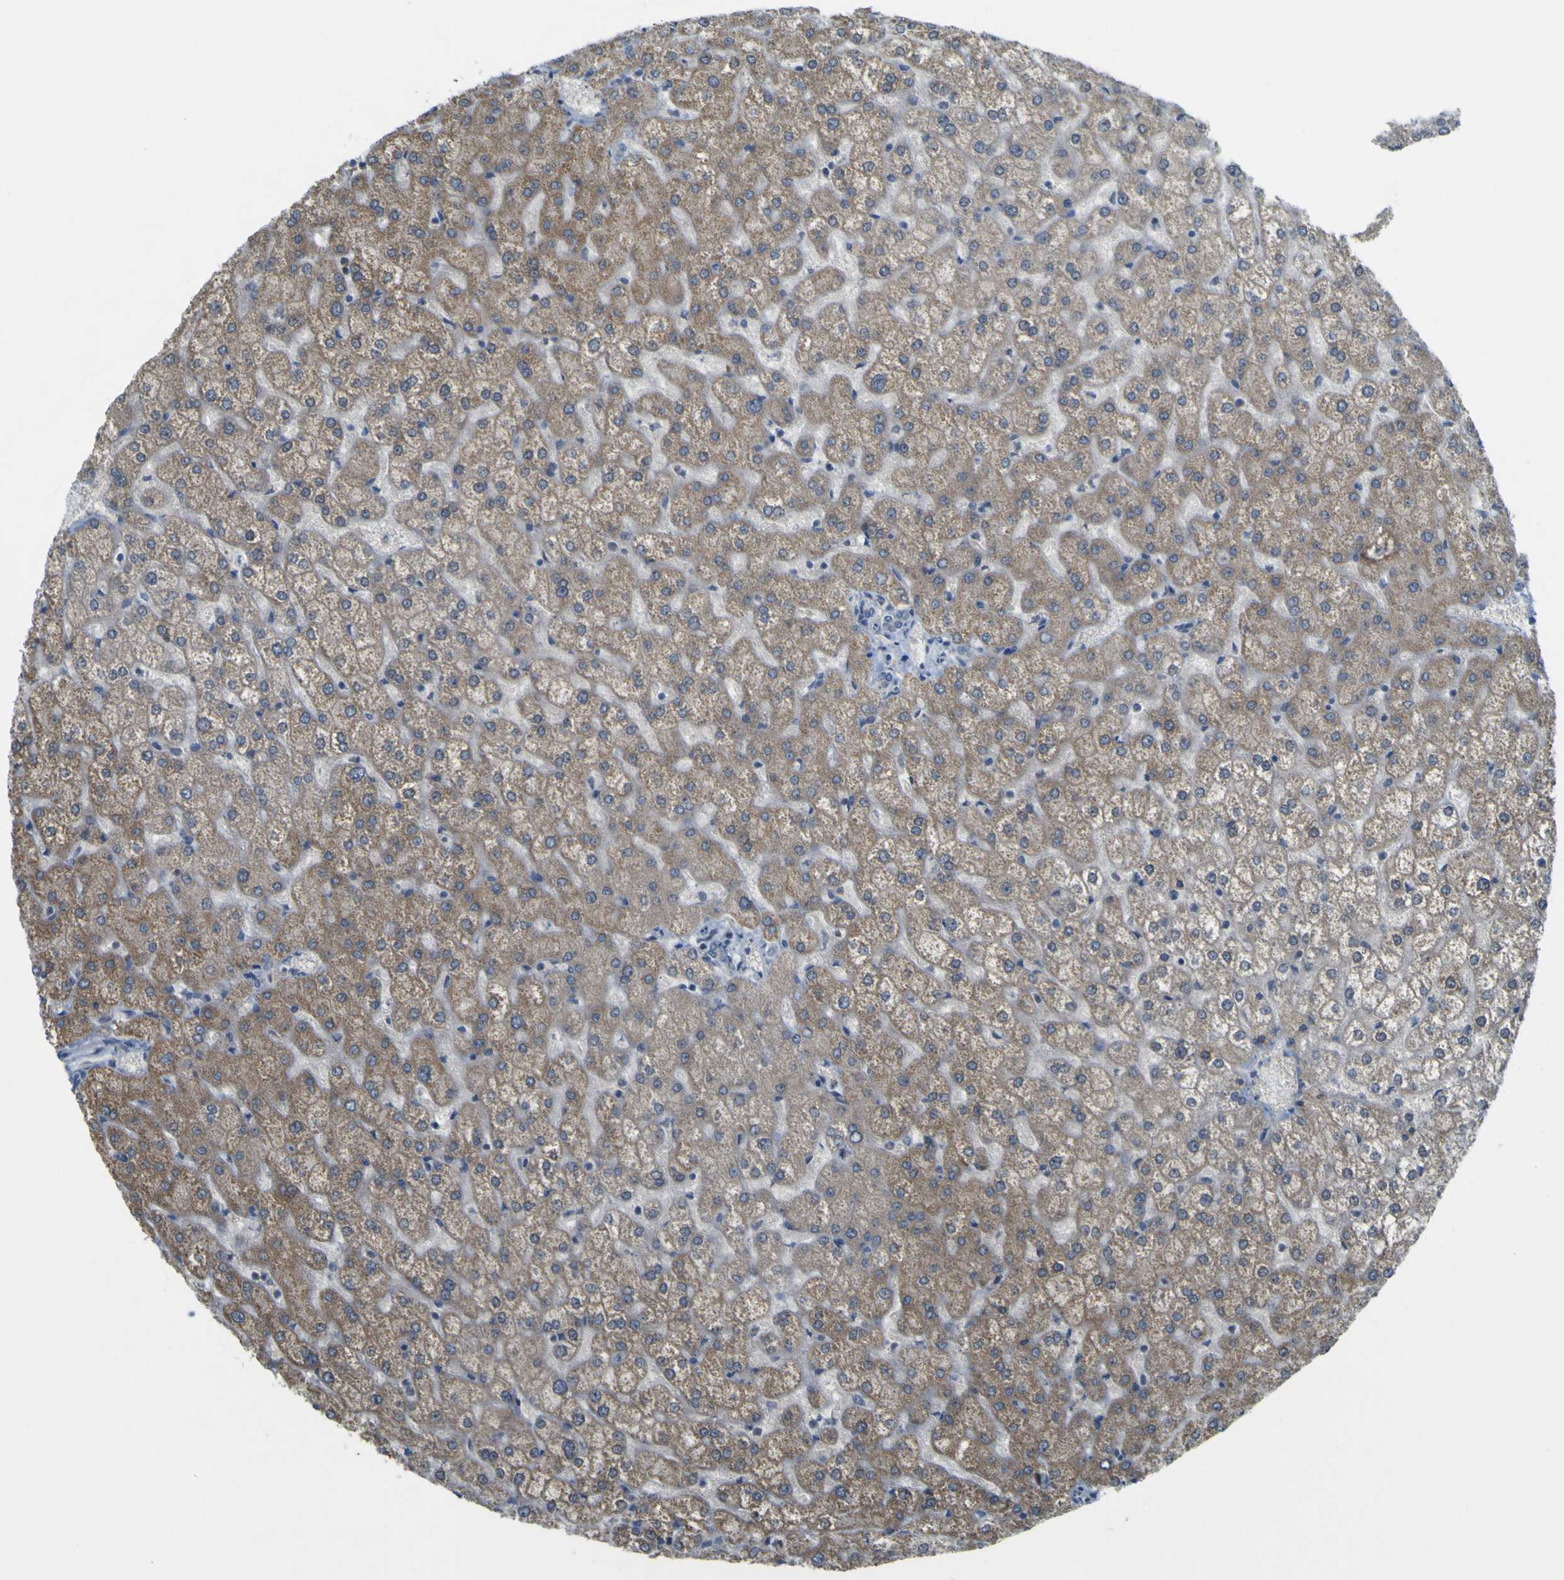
{"staining": {"intensity": "negative", "quantity": "none", "location": "none"}, "tissue": "liver", "cell_type": "Cholangiocytes", "image_type": "normal", "snomed": [{"axis": "morphology", "description": "Normal tissue, NOS"}, {"axis": "topography", "description": "Liver"}], "caption": "Human liver stained for a protein using IHC shows no positivity in cholangiocytes.", "gene": "IGF2R", "patient": {"sex": "female", "age": 32}}